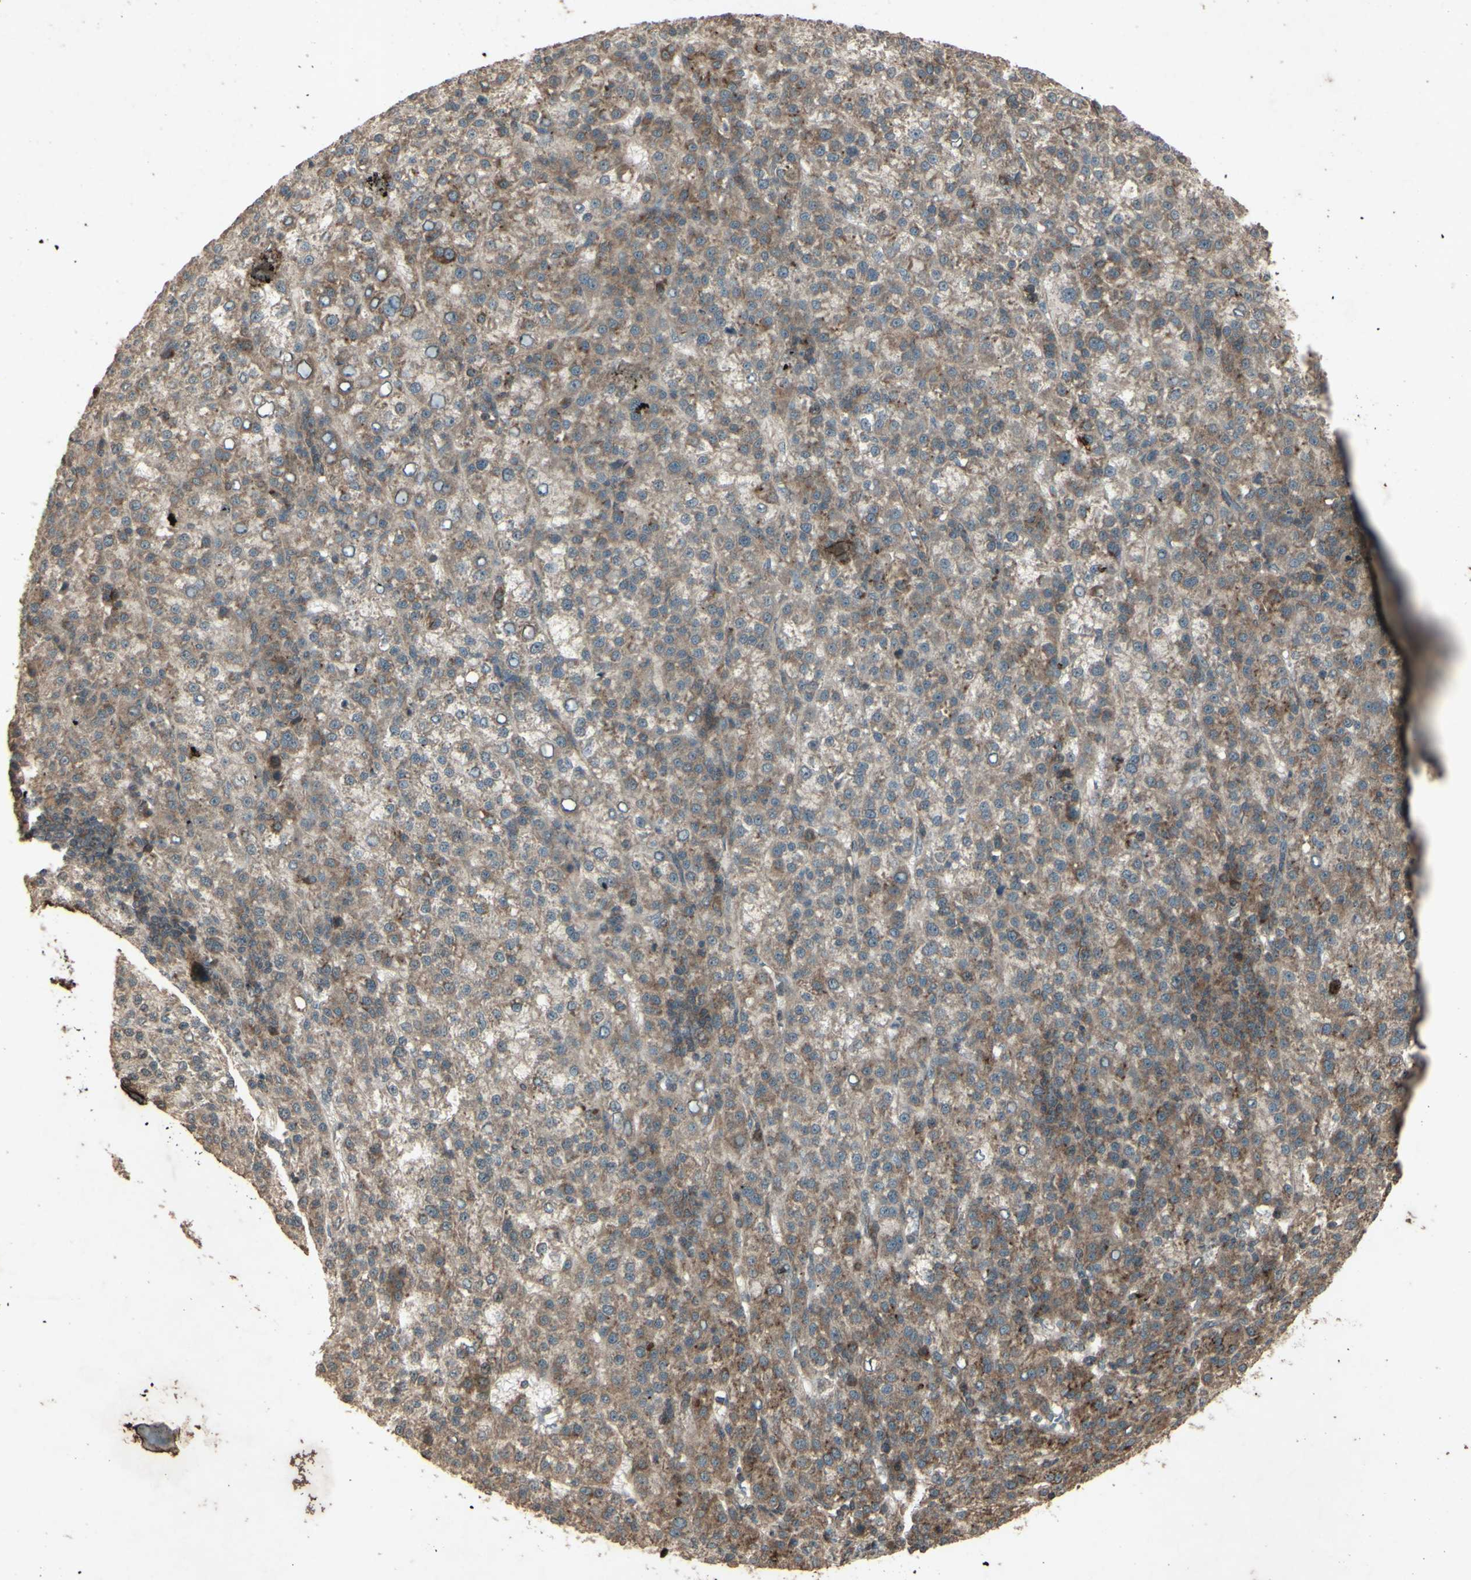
{"staining": {"intensity": "moderate", "quantity": ">75%", "location": "cytoplasmic/membranous"}, "tissue": "liver cancer", "cell_type": "Tumor cells", "image_type": "cancer", "snomed": [{"axis": "morphology", "description": "Carcinoma, Hepatocellular, NOS"}, {"axis": "topography", "description": "Liver"}], "caption": "Human liver hepatocellular carcinoma stained with a brown dye shows moderate cytoplasmic/membranous positive positivity in about >75% of tumor cells.", "gene": "AP1G1", "patient": {"sex": "female", "age": 58}}